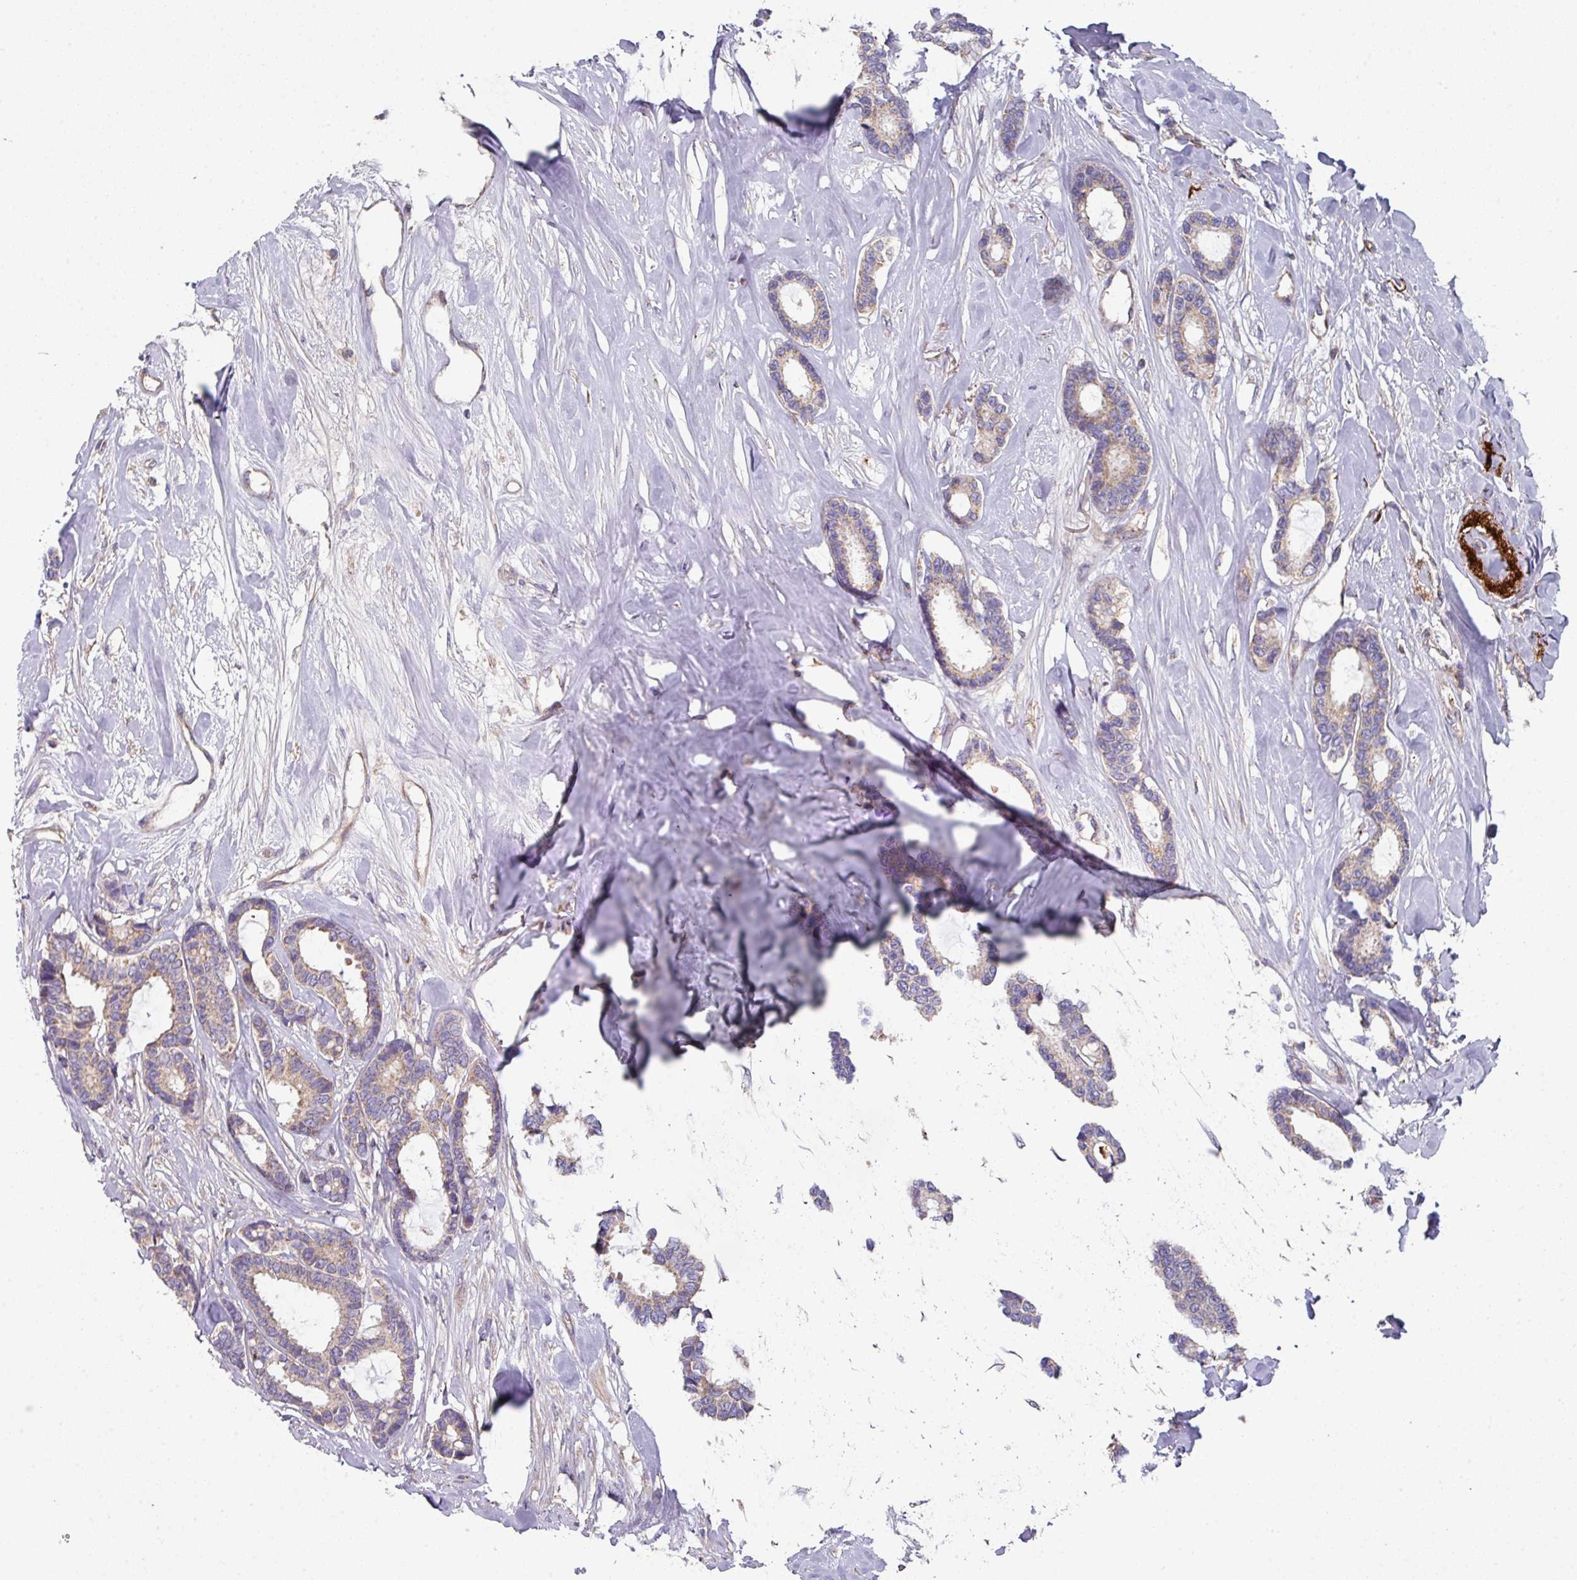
{"staining": {"intensity": "weak", "quantity": "25%-75%", "location": "cytoplasmic/membranous"}, "tissue": "breast cancer", "cell_type": "Tumor cells", "image_type": "cancer", "snomed": [{"axis": "morphology", "description": "Duct carcinoma"}, {"axis": "topography", "description": "Breast"}], "caption": "The photomicrograph exhibits staining of invasive ductal carcinoma (breast), revealing weak cytoplasmic/membranous protein expression (brown color) within tumor cells.", "gene": "DCAF12L2", "patient": {"sex": "female", "age": 87}}